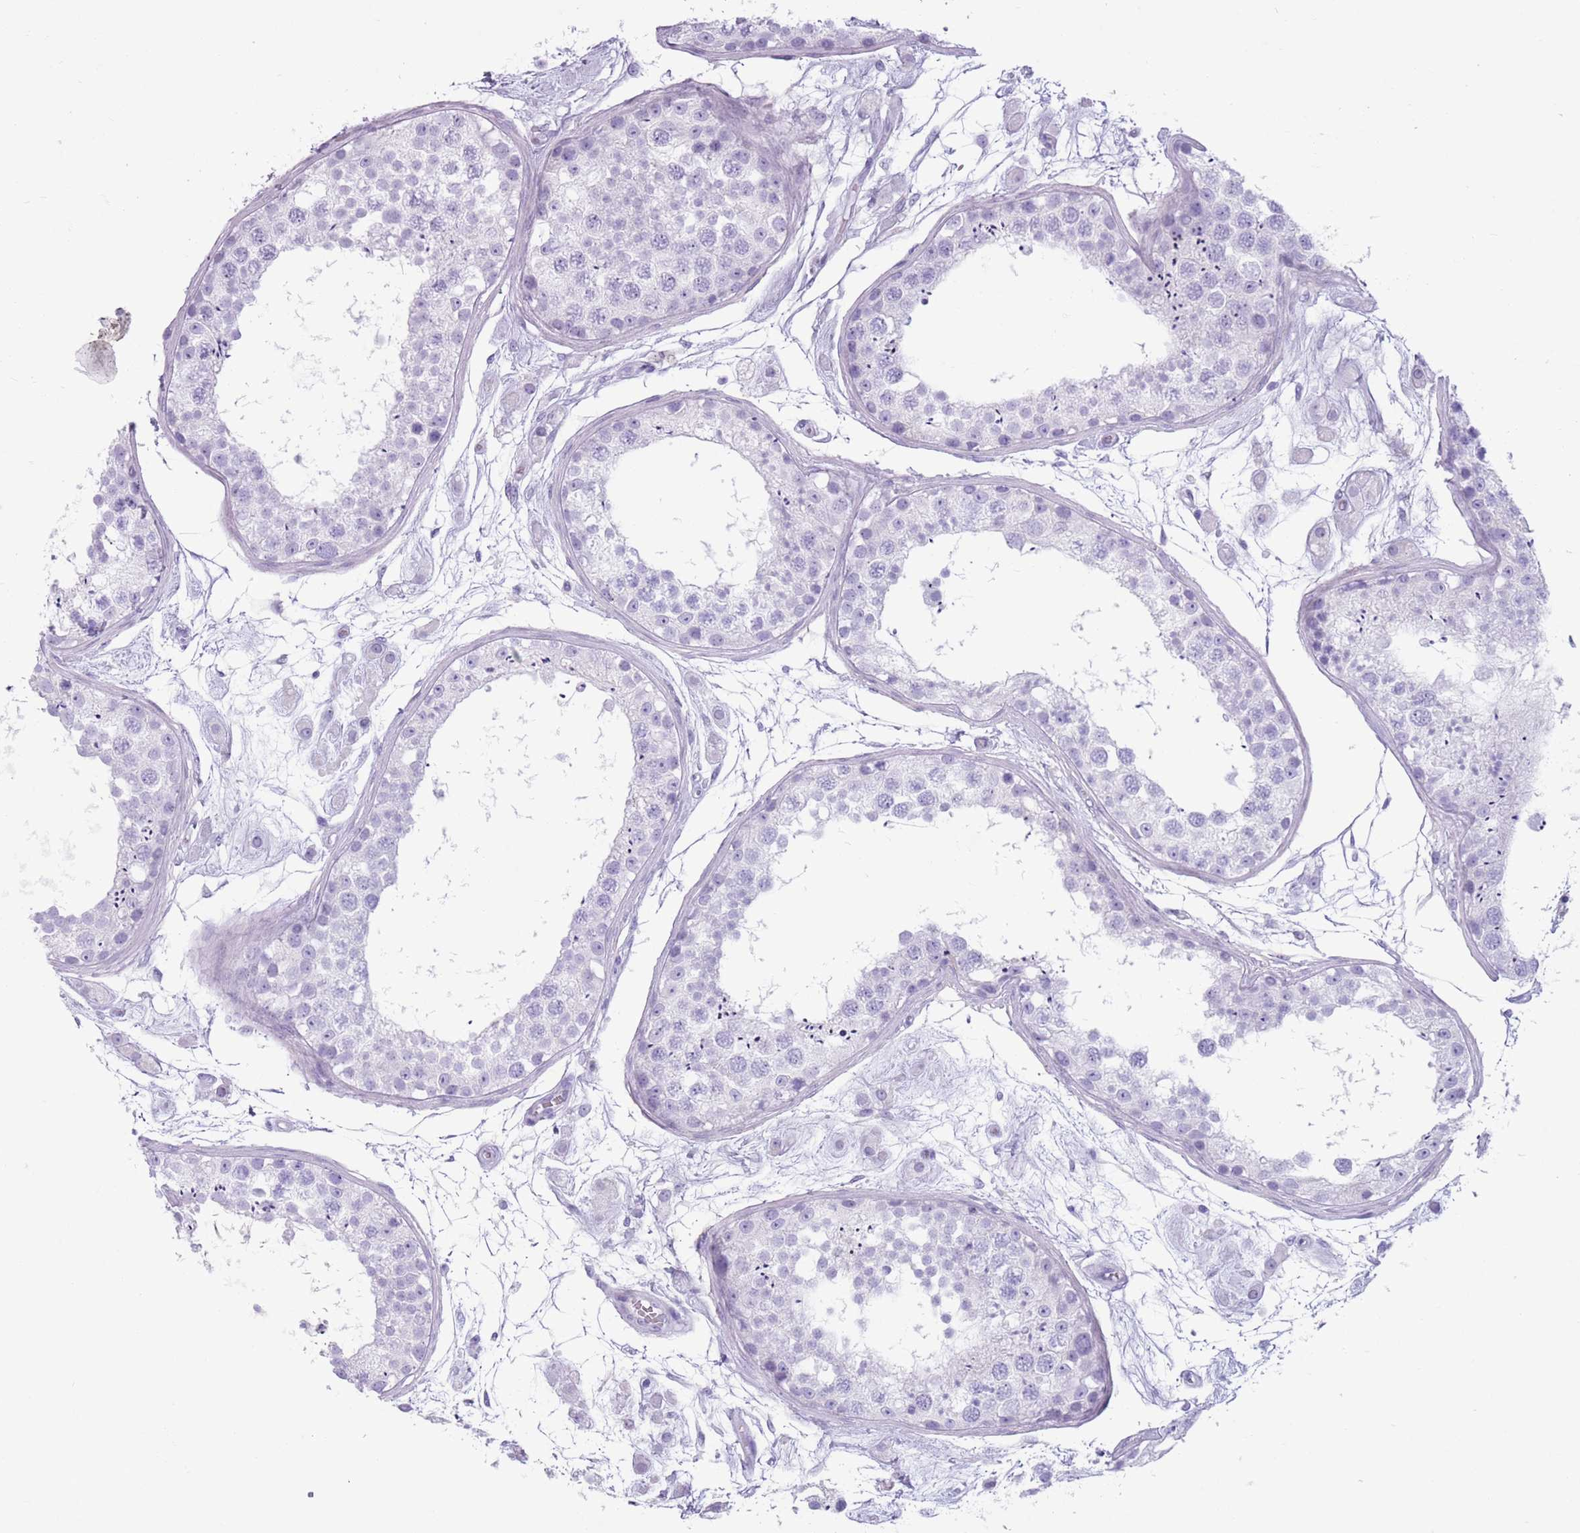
{"staining": {"intensity": "negative", "quantity": "none", "location": "none"}, "tissue": "testis", "cell_type": "Cells in seminiferous ducts", "image_type": "normal", "snomed": [{"axis": "morphology", "description": "Normal tissue, NOS"}, {"axis": "topography", "description": "Testis"}], "caption": "Immunohistochemistry histopathology image of normal human testis stained for a protein (brown), which displays no expression in cells in seminiferous ducts. Brightfield microscopy of IHC stained with DAB (3,3'-diaminobenzidine) (brown) and hematoxylin (blue), captured at high magnification.", "gene": "ENSG00000263020", "patient": {"sex": "male", "age": 25}}